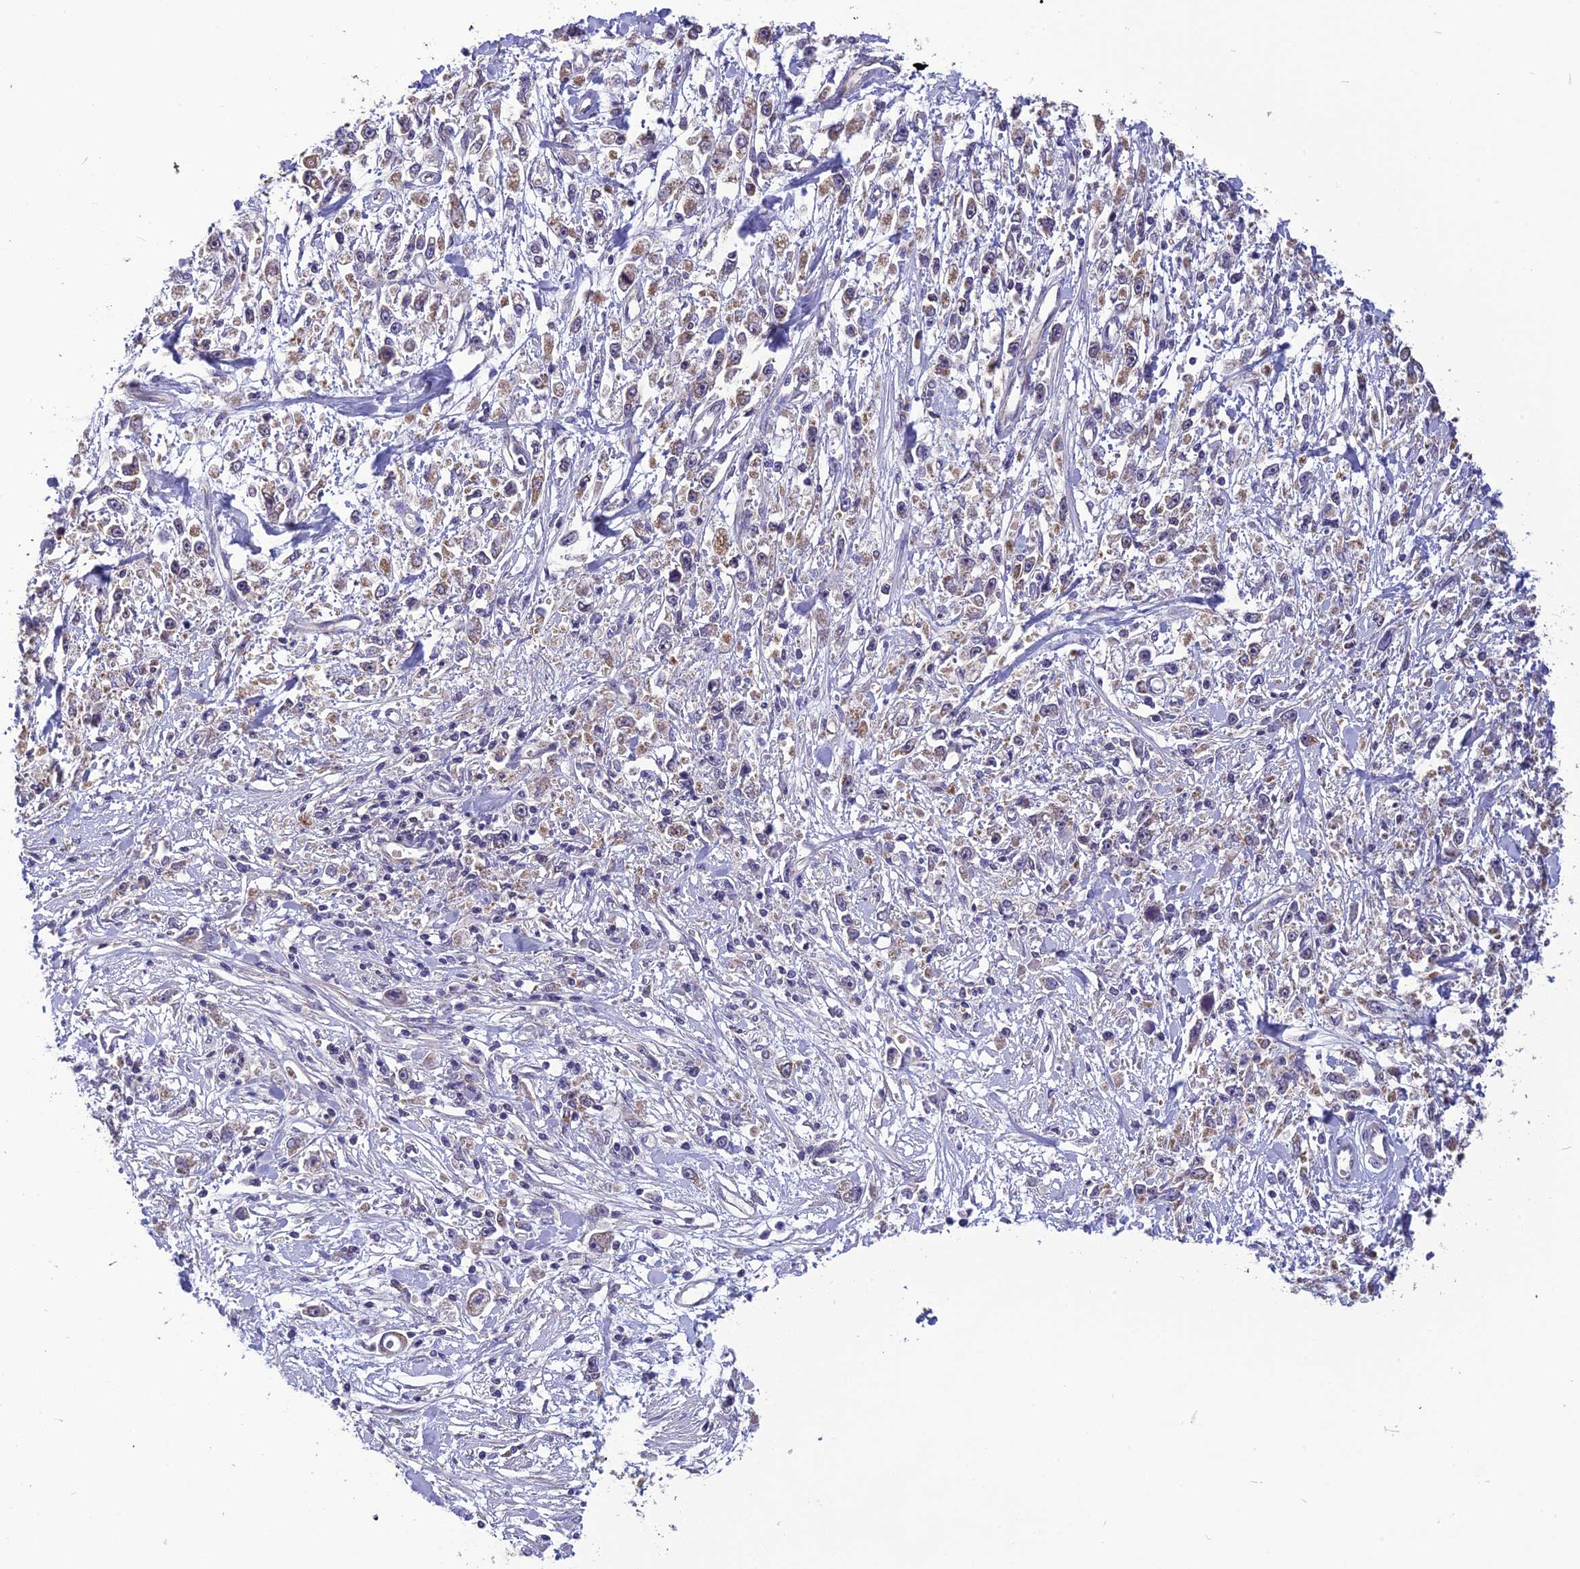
{"staining": {"intensity": "weak", "quantity": "<25%", "location": "cytoplasmic/membranous"}, "tissue": "stomach cancer", "cell_type": "Tumor cells", "image_type": "cancer", "snomed": [{"axis": "morphology", "description": "Adenocarcinoma, NOS"}, {"axis": "topography", "description": "Stomach"}], "caption": "The micrograph exhibits no staining of tumor cells in stomach cancer. (DAB IHC visualized using brightfield microscopy, high magnification).", "gene": "PSMF1", "patient": {"sex": "female", "age": 59}}